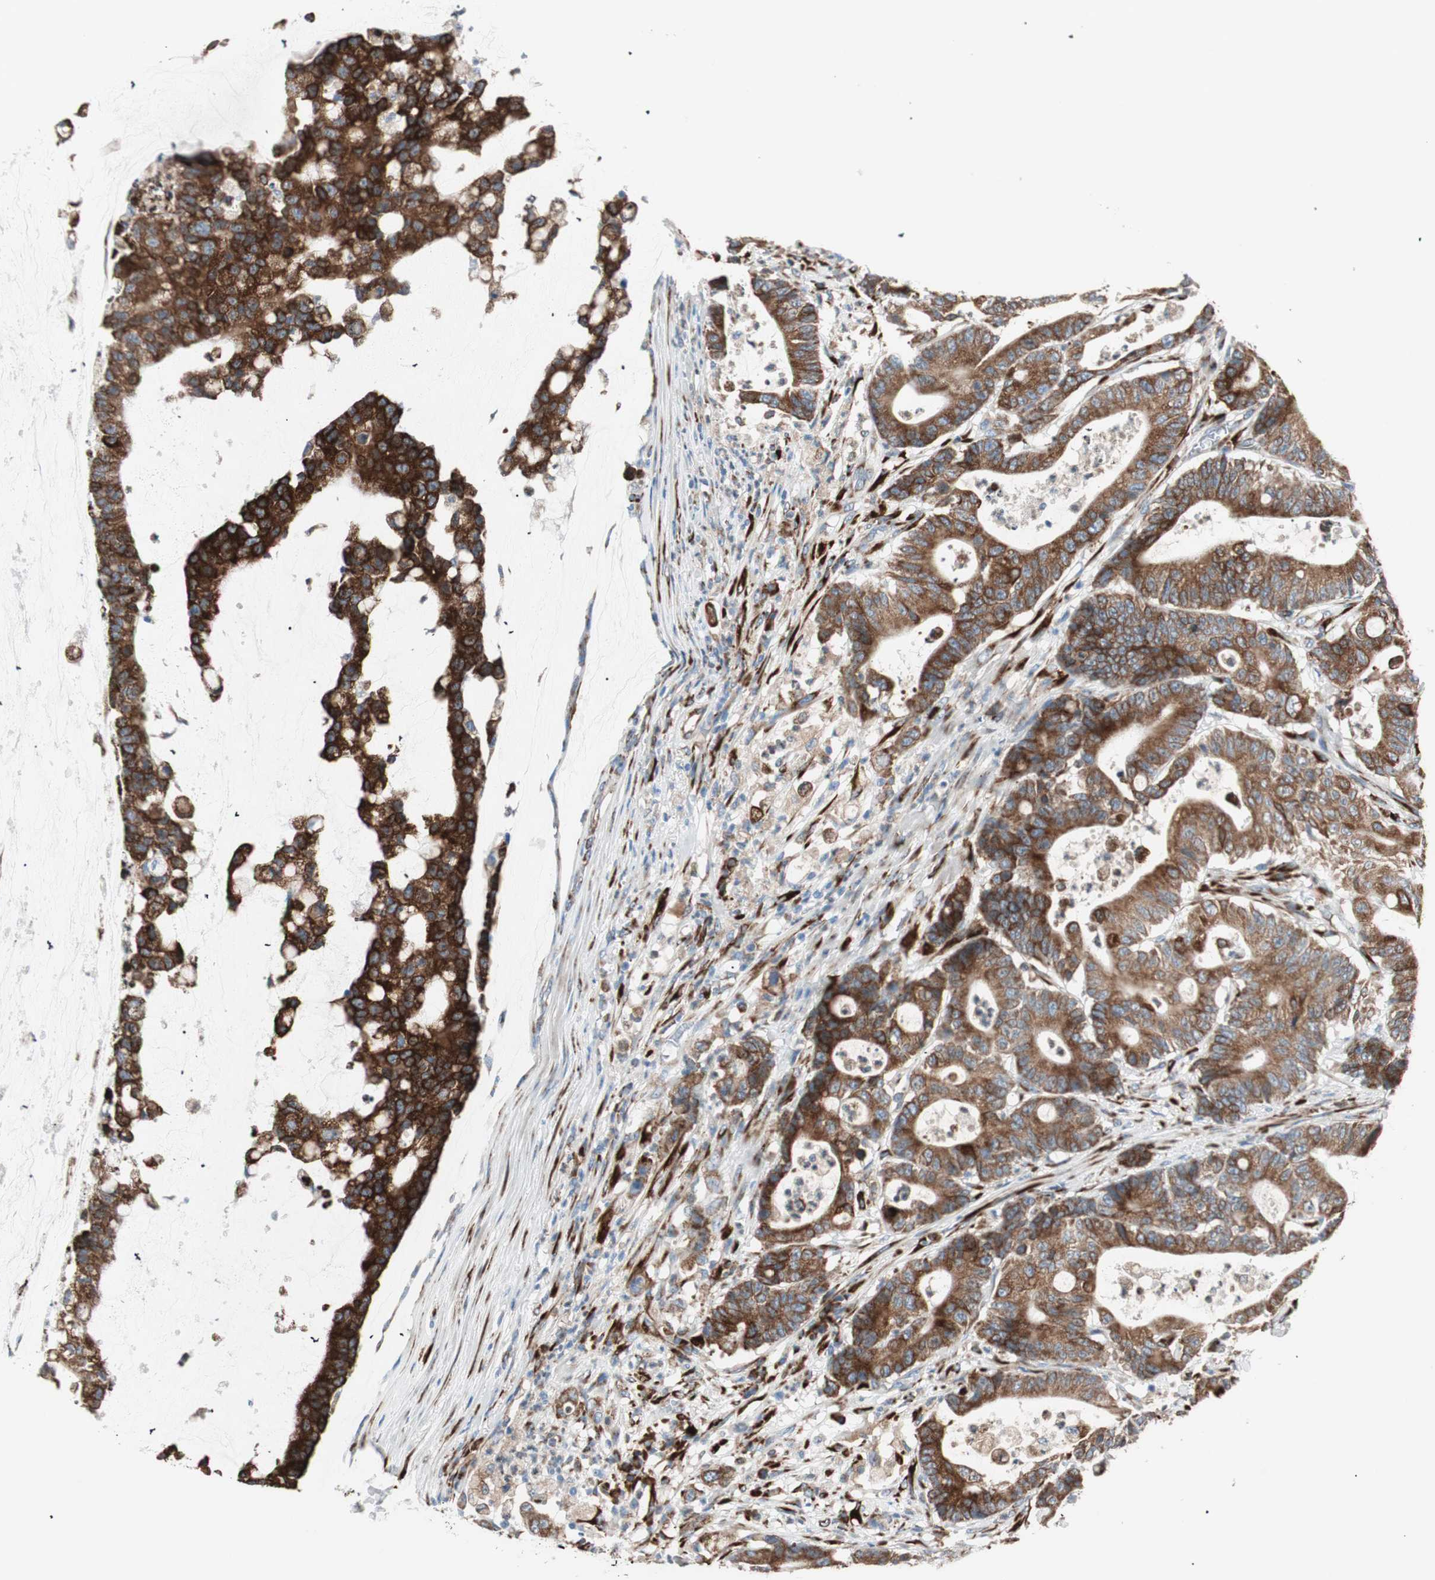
{"staining": {"intensity": "strong", "quantity": ">75%", "location": "cytoplasmic/membranous"}, "tissue": "colorectal cancer", "cell_type": "Tumor cells", "image_type": "cancer", "snomed": [{"axis": "morphology", "description": "Adenocarcinoma, NOS"}, {"axis": "topography", "description": "Colon"}], "caption": "High-magnification brightfield microscopy of colorectal adenocarcinoma stained with DAB (3,3'-diaminobenzidine) (brown) and counterstained with hematoxylin (blue). tumor cells exhibit strong cytoplasmic/membranous positivity is seen in approximately>75% of cells. The staining is performed using DAB brown chromogen to label protein expression. The nuclei are counter-stained blue using hematoxylin.", "gene": "P4HTM", "patient": {"sex": "female", "age": 84}}